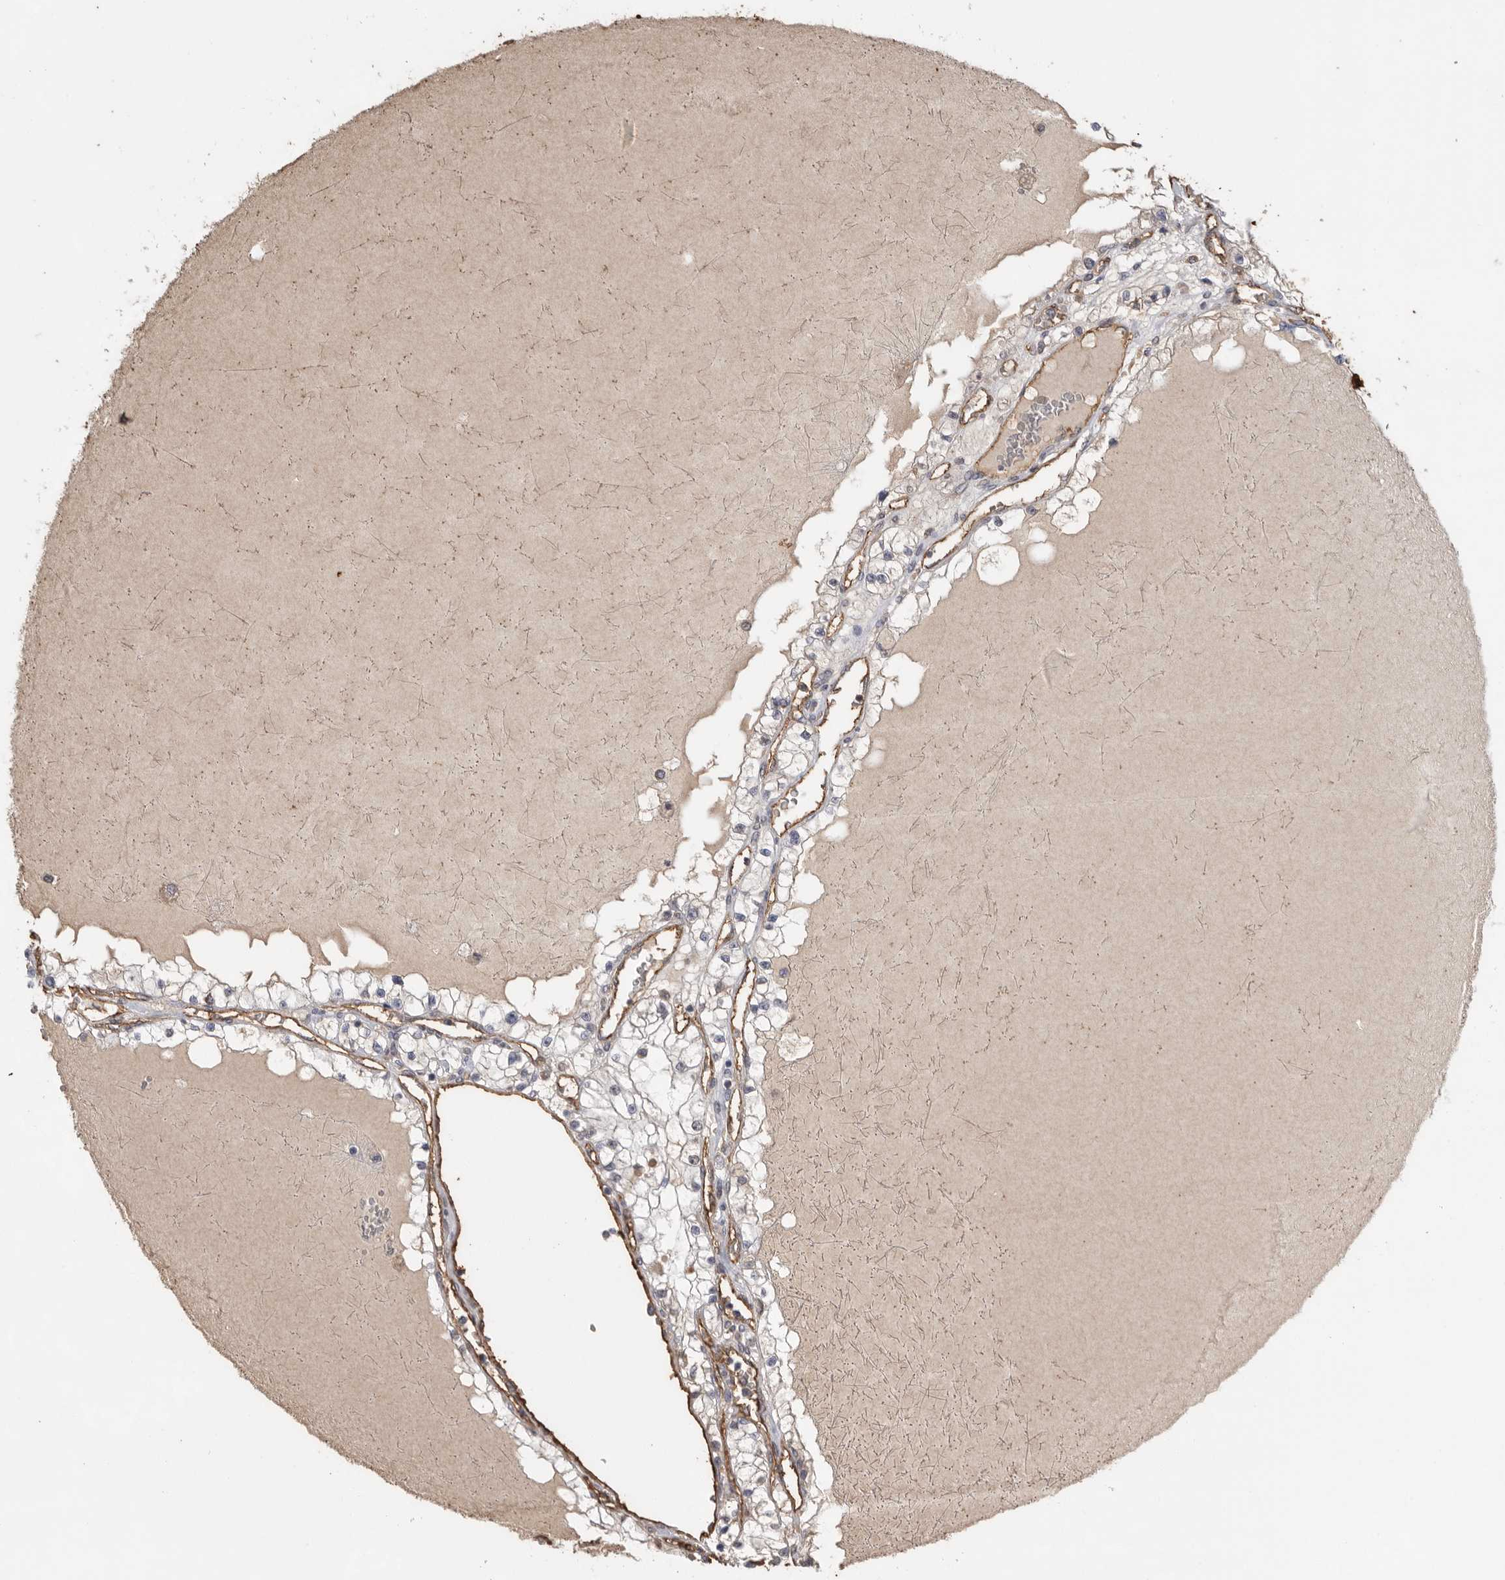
{"staining": {"intensity": "negative", "quantity": "none", "location": "none"}, "tissue": "renal cancer", "cell_type": "Tumor cells", "image_type": "cancer", "snomed": [{"axis": "morphology", "description": "Adenocarcinoma, NOS"}, {"axis": "topography", "description": "Kidney"}], "caption": "Adenocarcinoma (renal) was stained to show a protein in brown. There is no significant staining in tumor cells.", "gene": "IL27", "patient": {"sex": "male", "age": 68}}